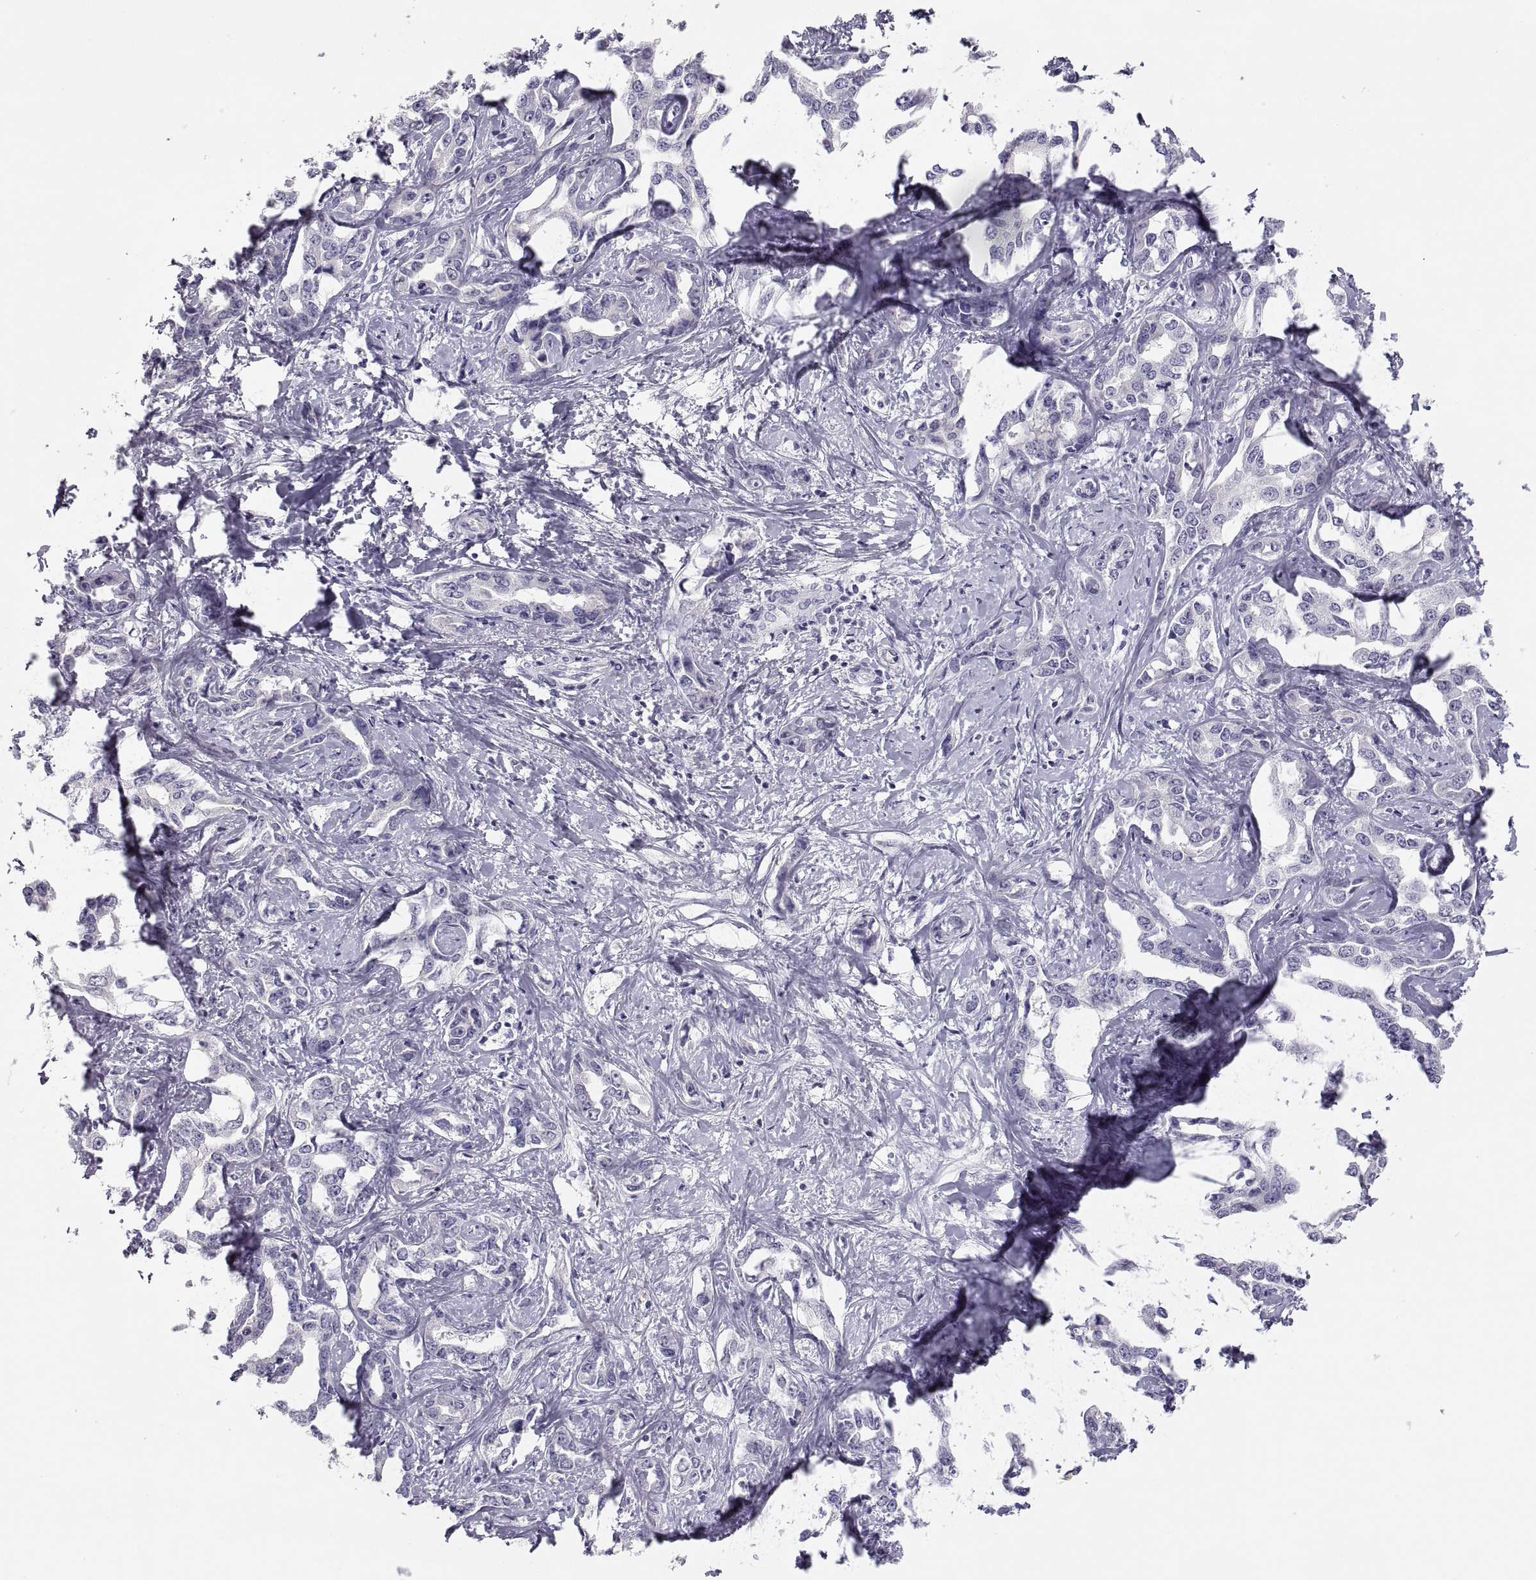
{"staining": {"intensity": "negative", "quantity": "none", "location": "none"}, "tissue": "liver cancer", "cell_type": "Tumor cells", "image_type": "cancer", "snomed": [{"axis": "morphology", "description": "Cholangiocarcinoma"}, {"axis": "topography", "description": "Liver"}], "caption": "Immunohistochemistry (IHC) photomicrograph of human cholangiocarcinoma (liver) stained for a protein (brown), which displays no positivity in tumor cells.", "gene": "MAGEB2", "patient": {"sex": "male", "age": 59}}